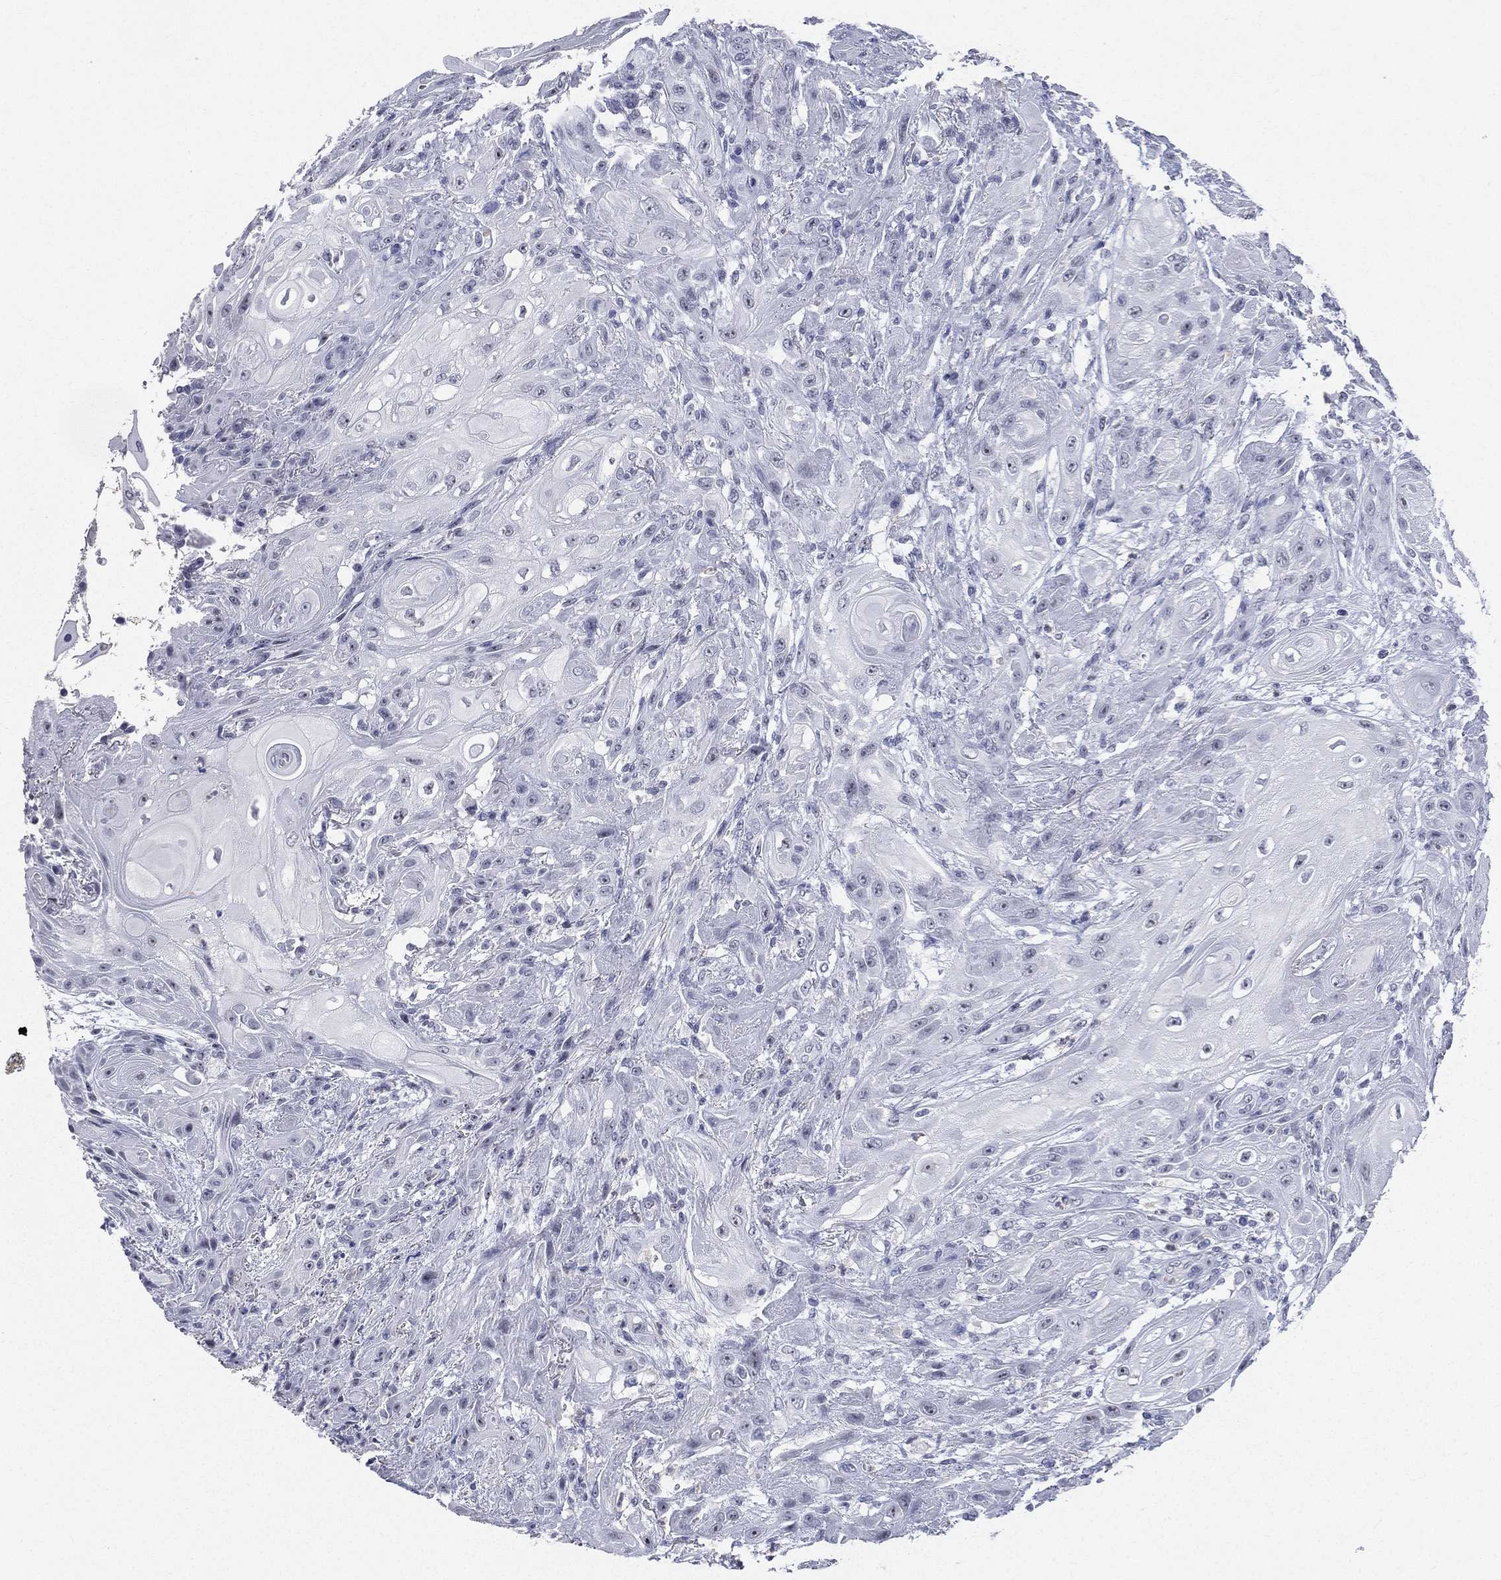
{"staining": {"intensity": "negative", "quantity": "none", "location": "none"}, "tissue": "skin cancer", "cell_type": "Tumor cells", "image_type": "cancer", "snomed": [{"axis": "morphology", "description": "Squamous cell carcinoma, NOS"}, {"axis": "topography", "description": "Skin"}], "caption": "The immunohistochemistry (IHC) image has no significant positivity in tumor cells of skin squamous cell carcinoma tissue. Brightfield microscopy of immunohistochemistry (IHC) stained with DAB (3,3'-diaminobenzidine) (brown) and hematoxylin (blue), captured at high magnification.", "gene": "CD22", "patient": {"sex": "male", "age": 62}}